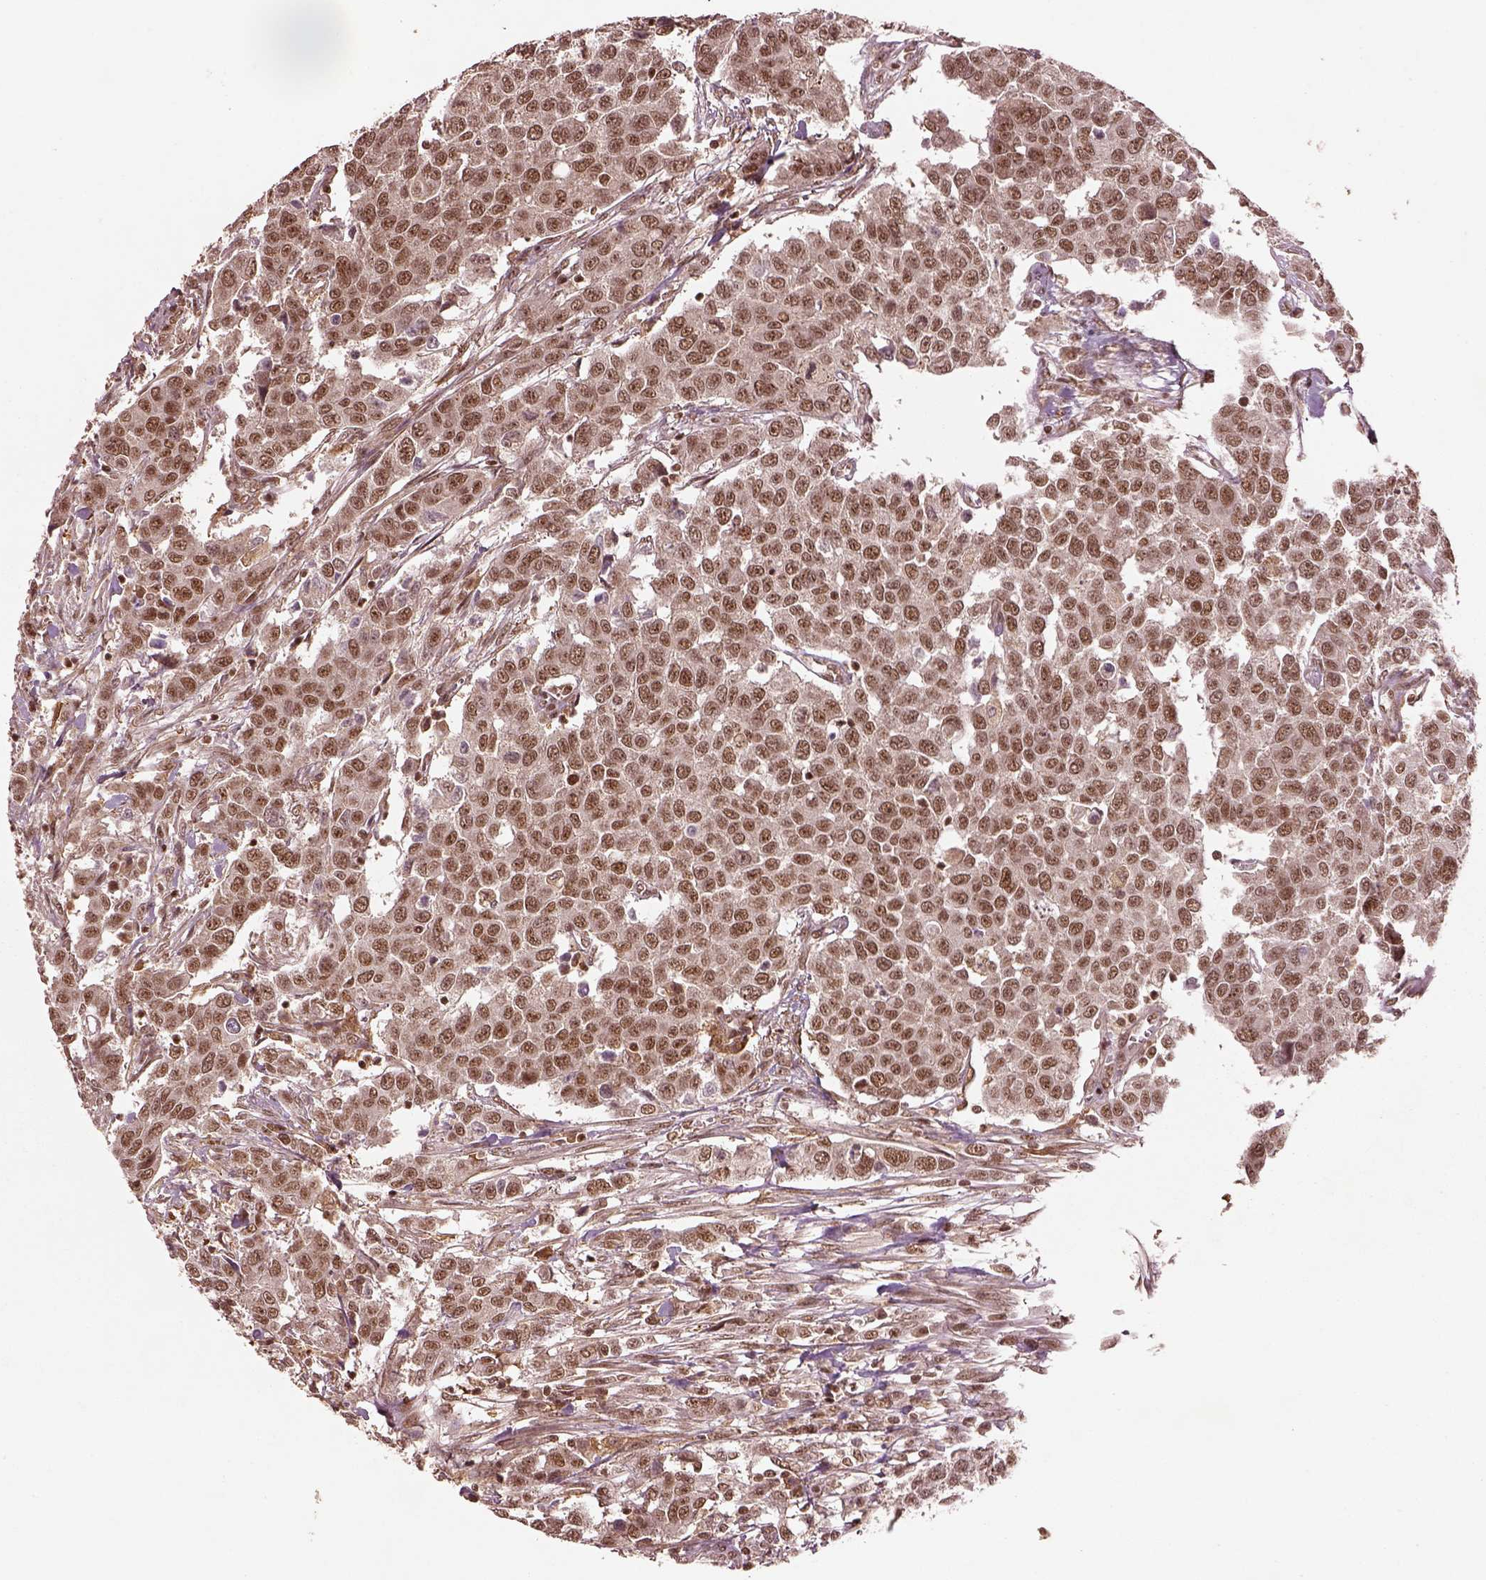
{"staining": {"intensity": "moderate", "quantity": ">75%", "location": "nuclear"}, "tissue": "urothelial cancer", "cell_type": "Tumor cells", "image_type": "cancer", "snomed": [{"axis": "morphology", "description": "Urothelial carcinoma, High grade"}, {"axis": "topography", "description": "Urinary bladder"}], "caption": "Immunohistochemistry (IHC) photomicrograph of urothelial cancer stained for a protein (brown), which exhibits medium levels of moderate nuclear expression in about >75% of tumor cells.", "gene": "BRD9", "patient": {"sex": "female", "age": 58}}